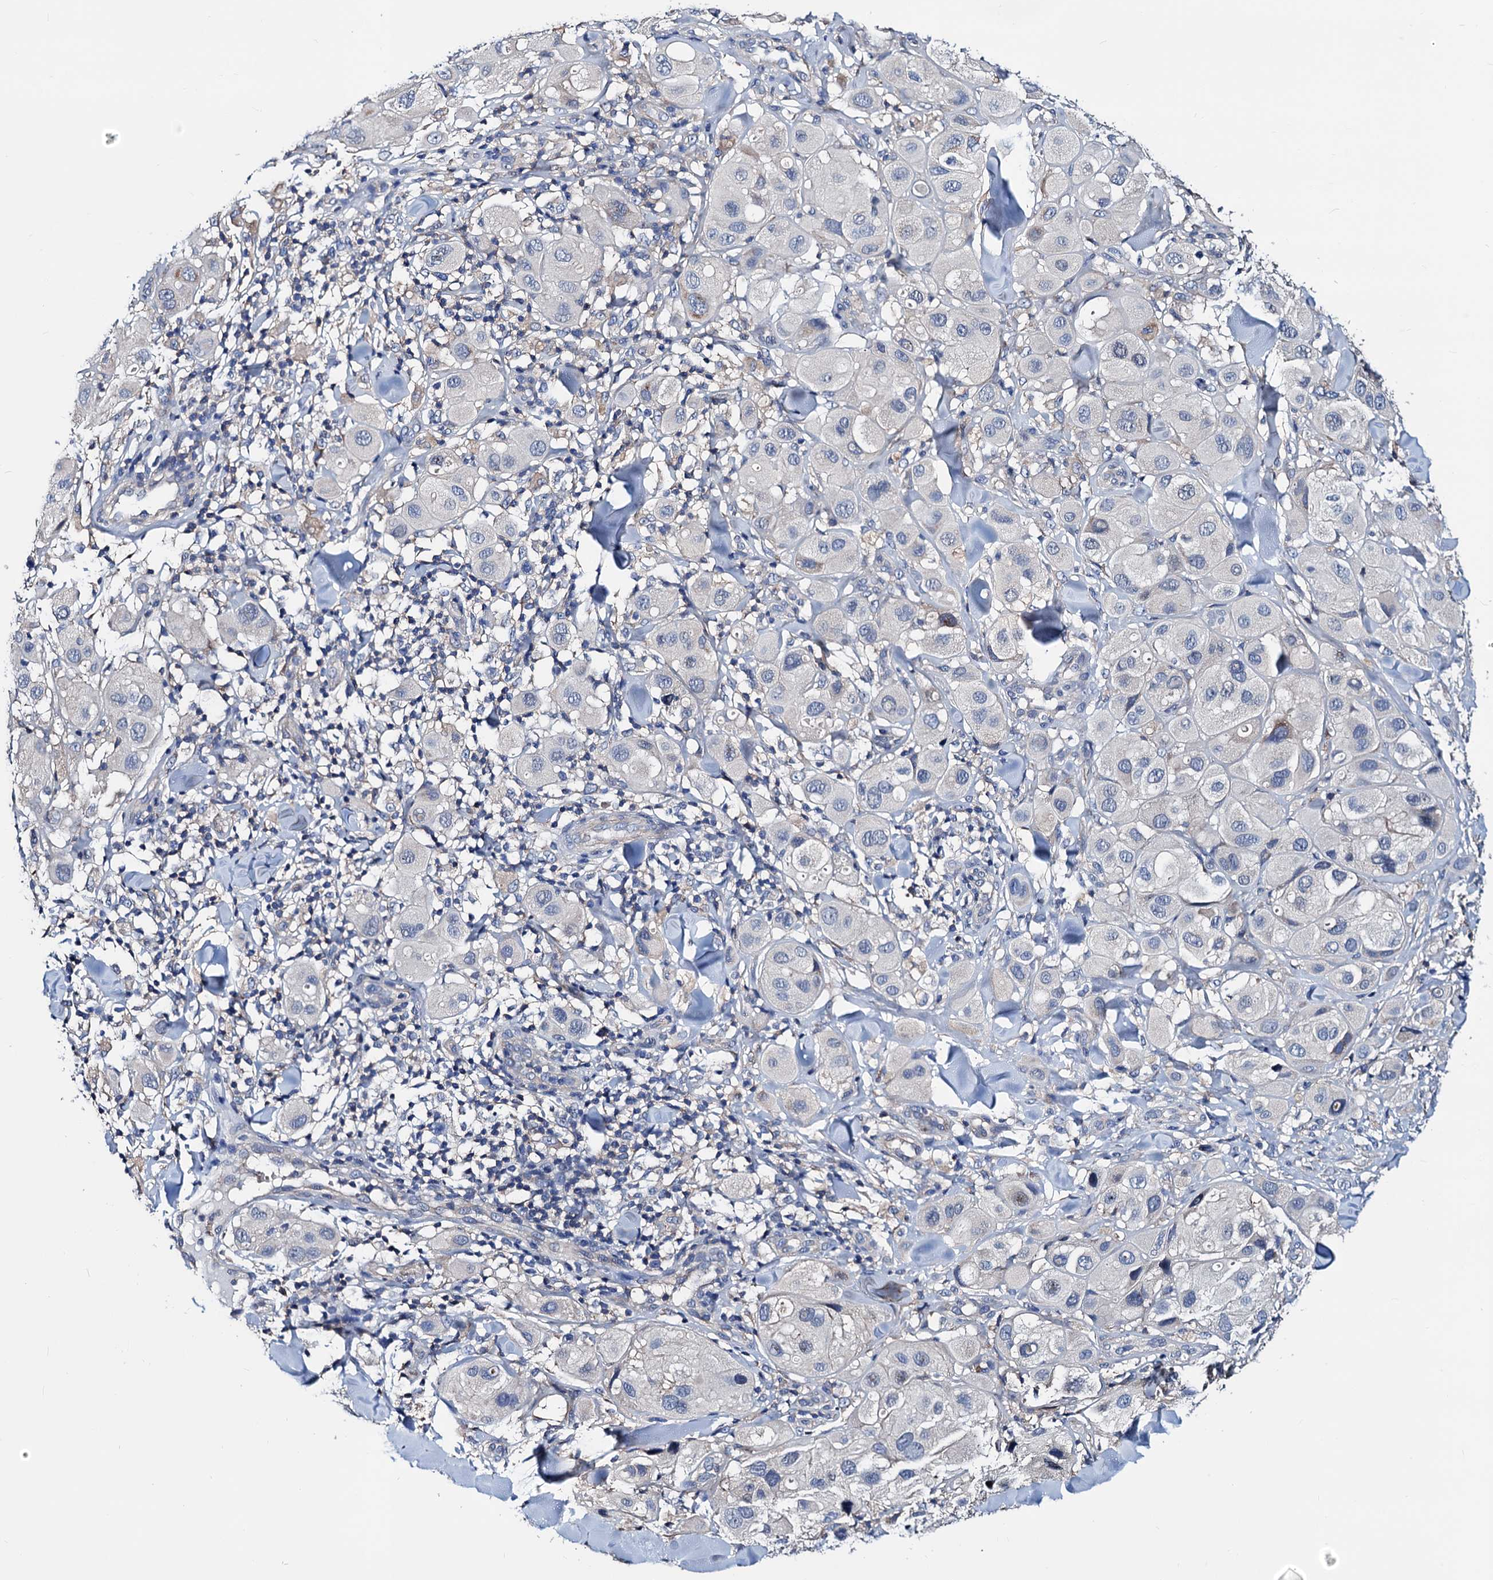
{"staining": {"intensity": "negative", "quantity": "none", "location": "none"}, "tissue": "melanoma", "cell_type": "Tumor cells", "image_type": "cancer", "snomed": [{"axis": "morphology", "description": "Malignant melanoma, Metastatic site"}, {"axis": "topography", "description": "Skin"}], "caption": "This is an immunohistochemistry micrograph of human melanoma. There is no positivity in tumor cells.", "gene": "GCOM1", "patient": {"sex": "male", "age": 41}}